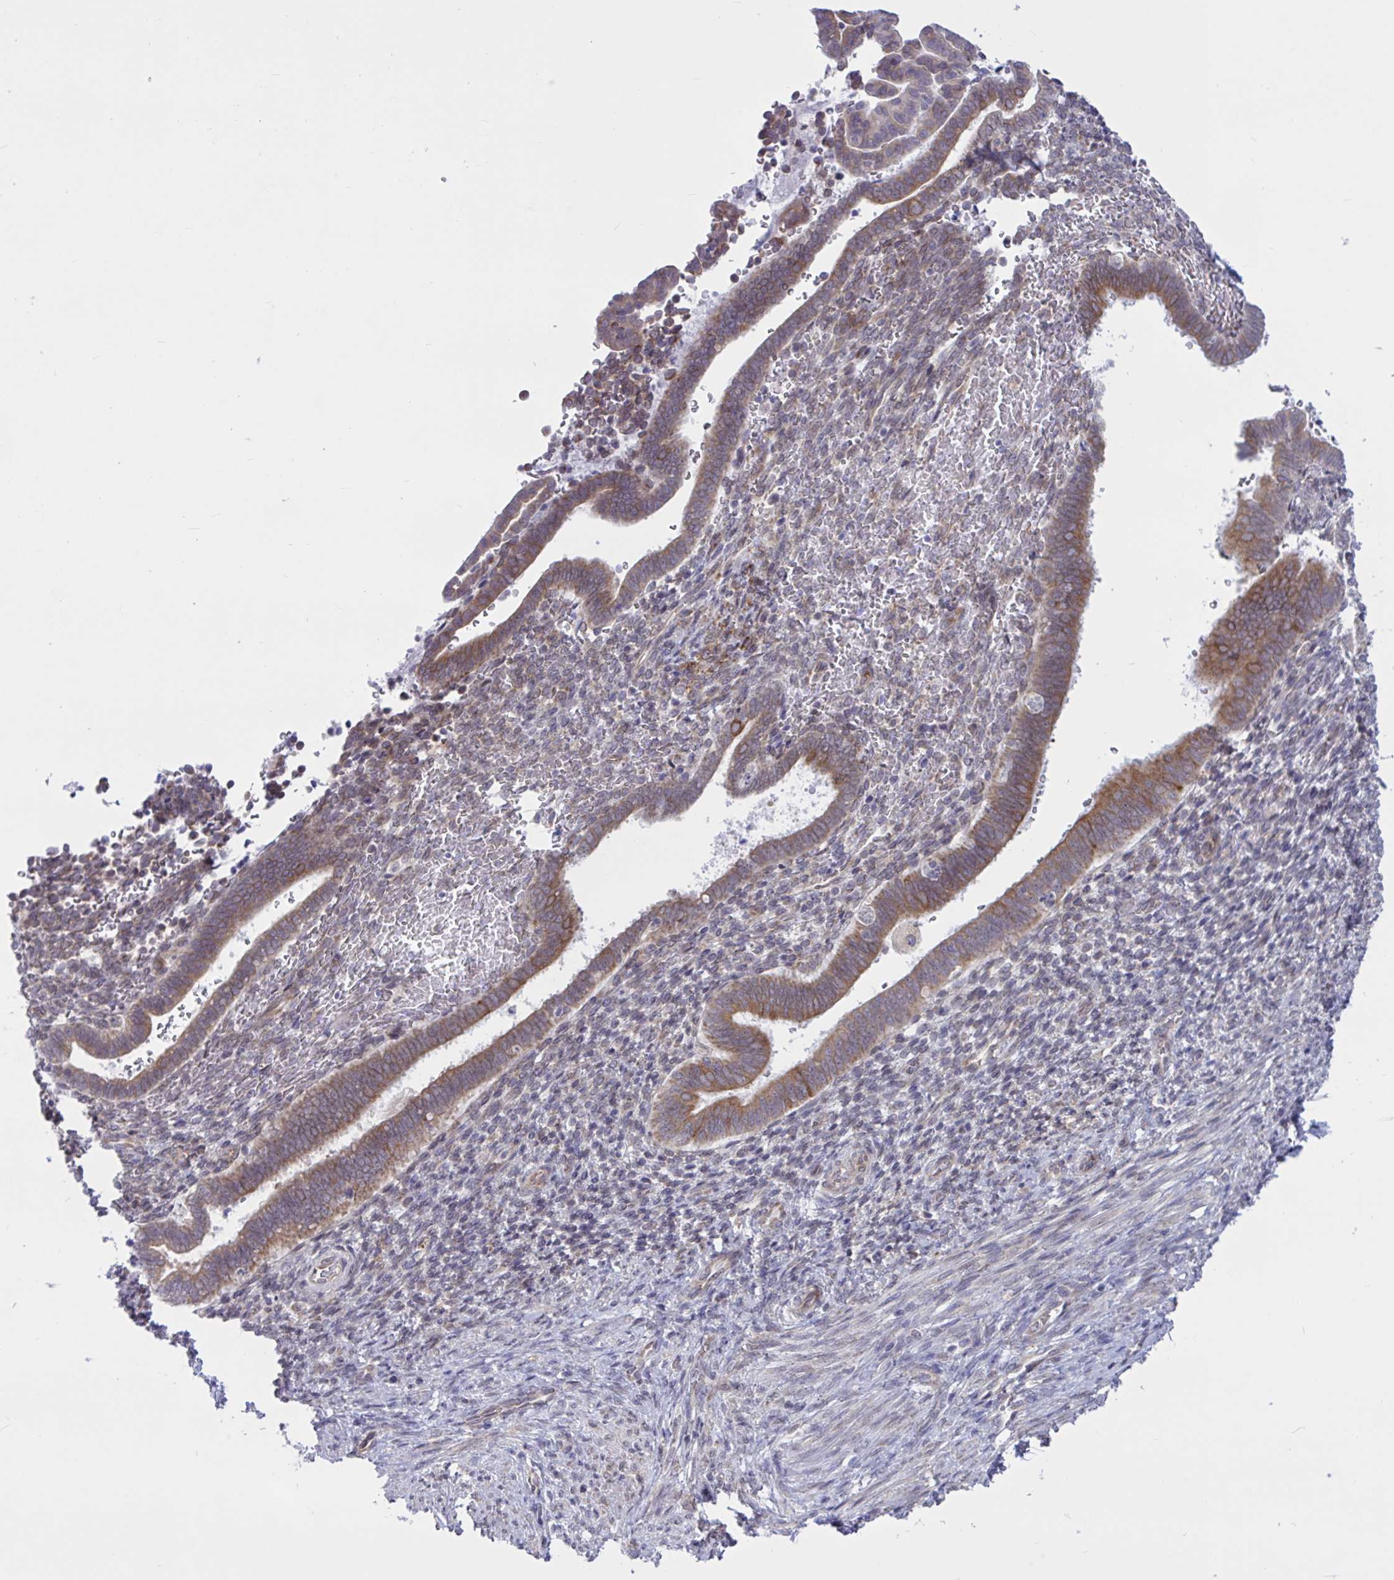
{"staining": {"intensity": "moderate", "quantity": "<25%", "location": "cytoplasmic/membranous"}, "tissue": "endometrium", "cell_type": "Cells in endometrial stroma", "image_type": "normal", "snomed": [{"axis": "morphology", "description": "Normal tissue, NOS"}, {"axis": "topography", "description": "Endometrium"}], "caption": "Immunohistochemical staining of benign endometrium shows <25% levels of moderate cytoplasmic/membranous protein positivity in about <25% of cells in endometrial stroma.", "gene": "CAMLG", "patient": {"sex": "female", "age": 34}}